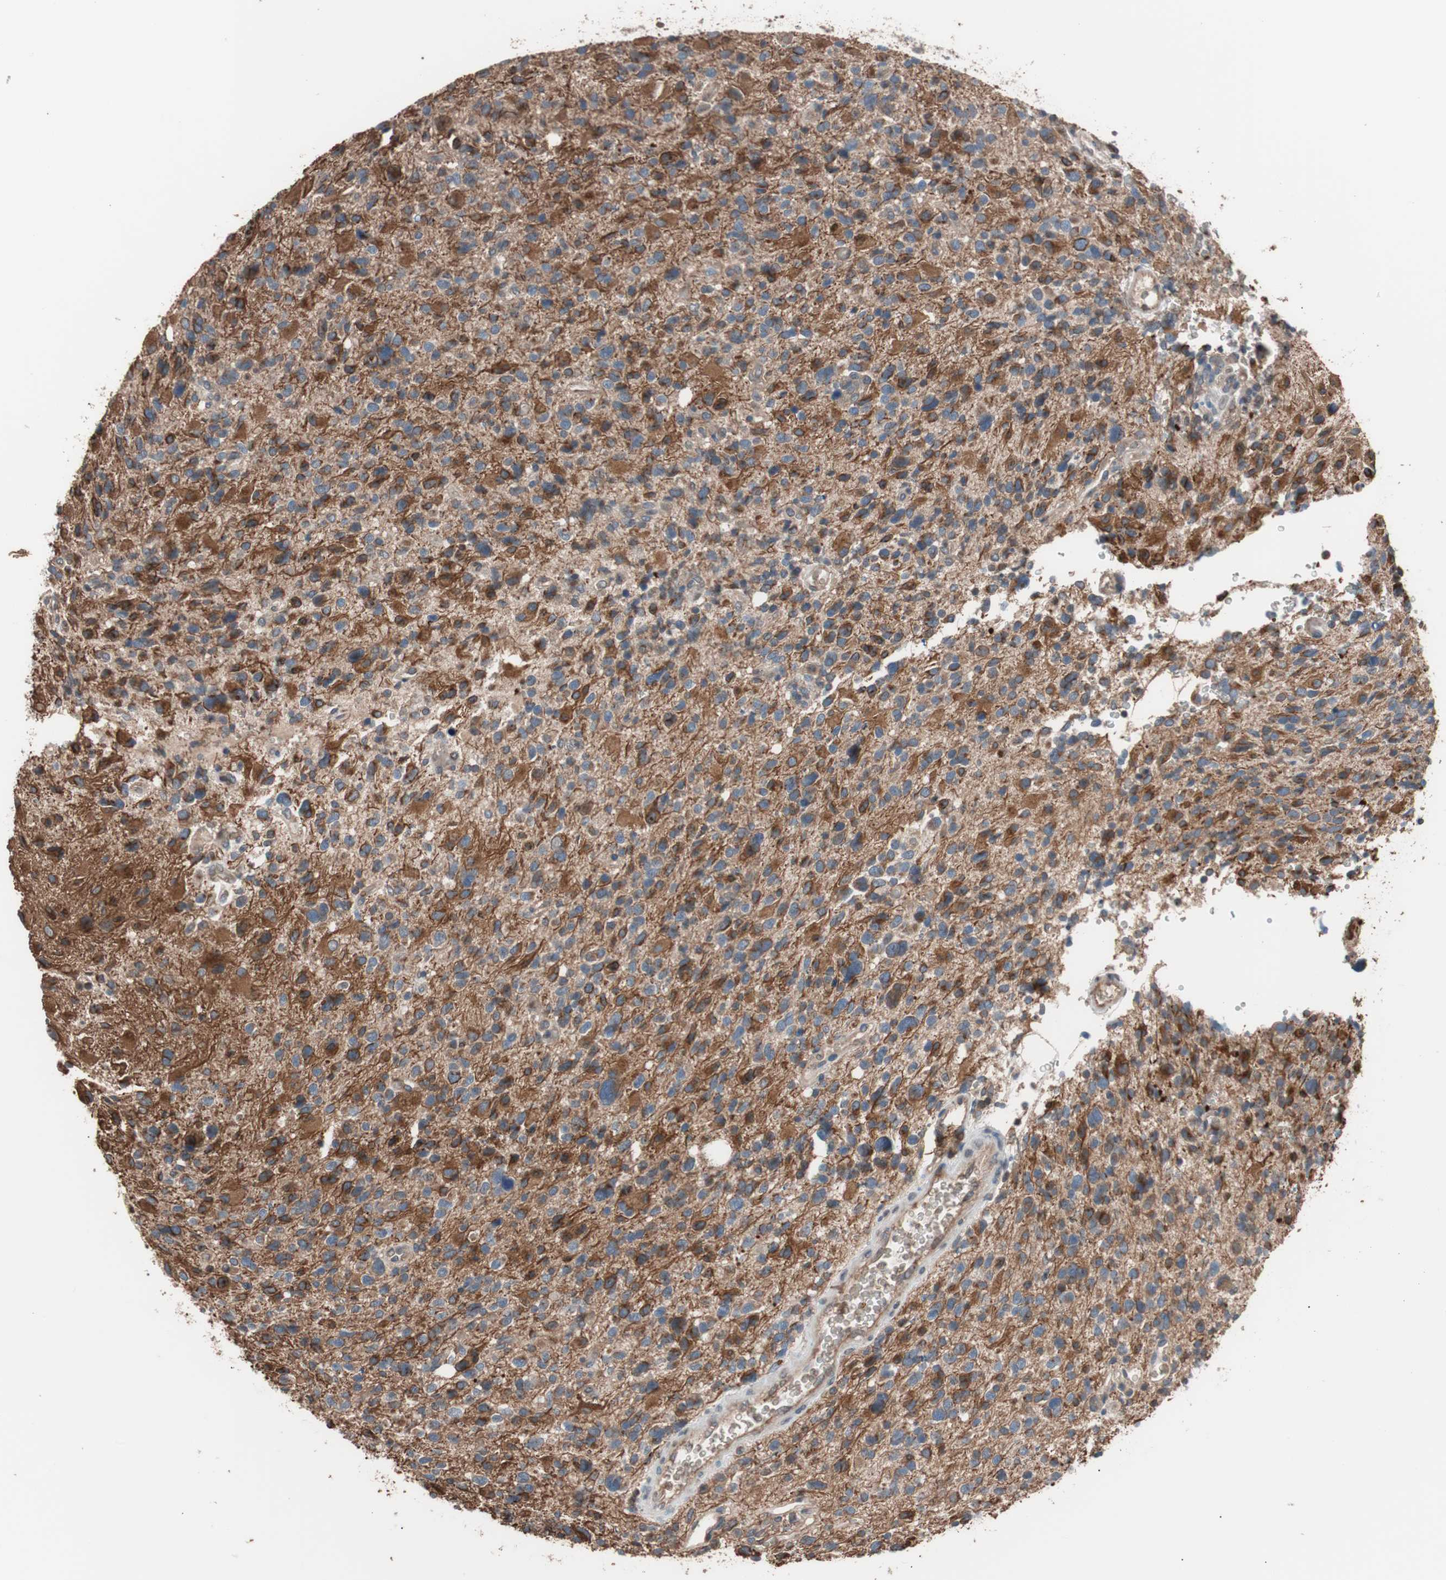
{"staining": {"intensity": "strong", "quantity": ">75%", "location": "cytoplasmic/membranous"}, "tissue": "glioma", "cell_type": "Tumor cells", "image_type": "cancer", "snomed": [{"axis": "morphology", "description": "Glioma, malignant, High grade"}, {"axis": "topography", "description": "Brain"}], "caption": "Strong cytoplasmic/membranous expression is appreciated in approximately >75% of tumor cells in high-grade glioma (malignant). The staining was performed using DAB (3,3'-diaminobenzidine), with brown indicating positive protein expression. Nuclei are stained blue with hematoxylin.", "gene": "GLYCTK", "patient": {"sex": "male", "age": 48}}